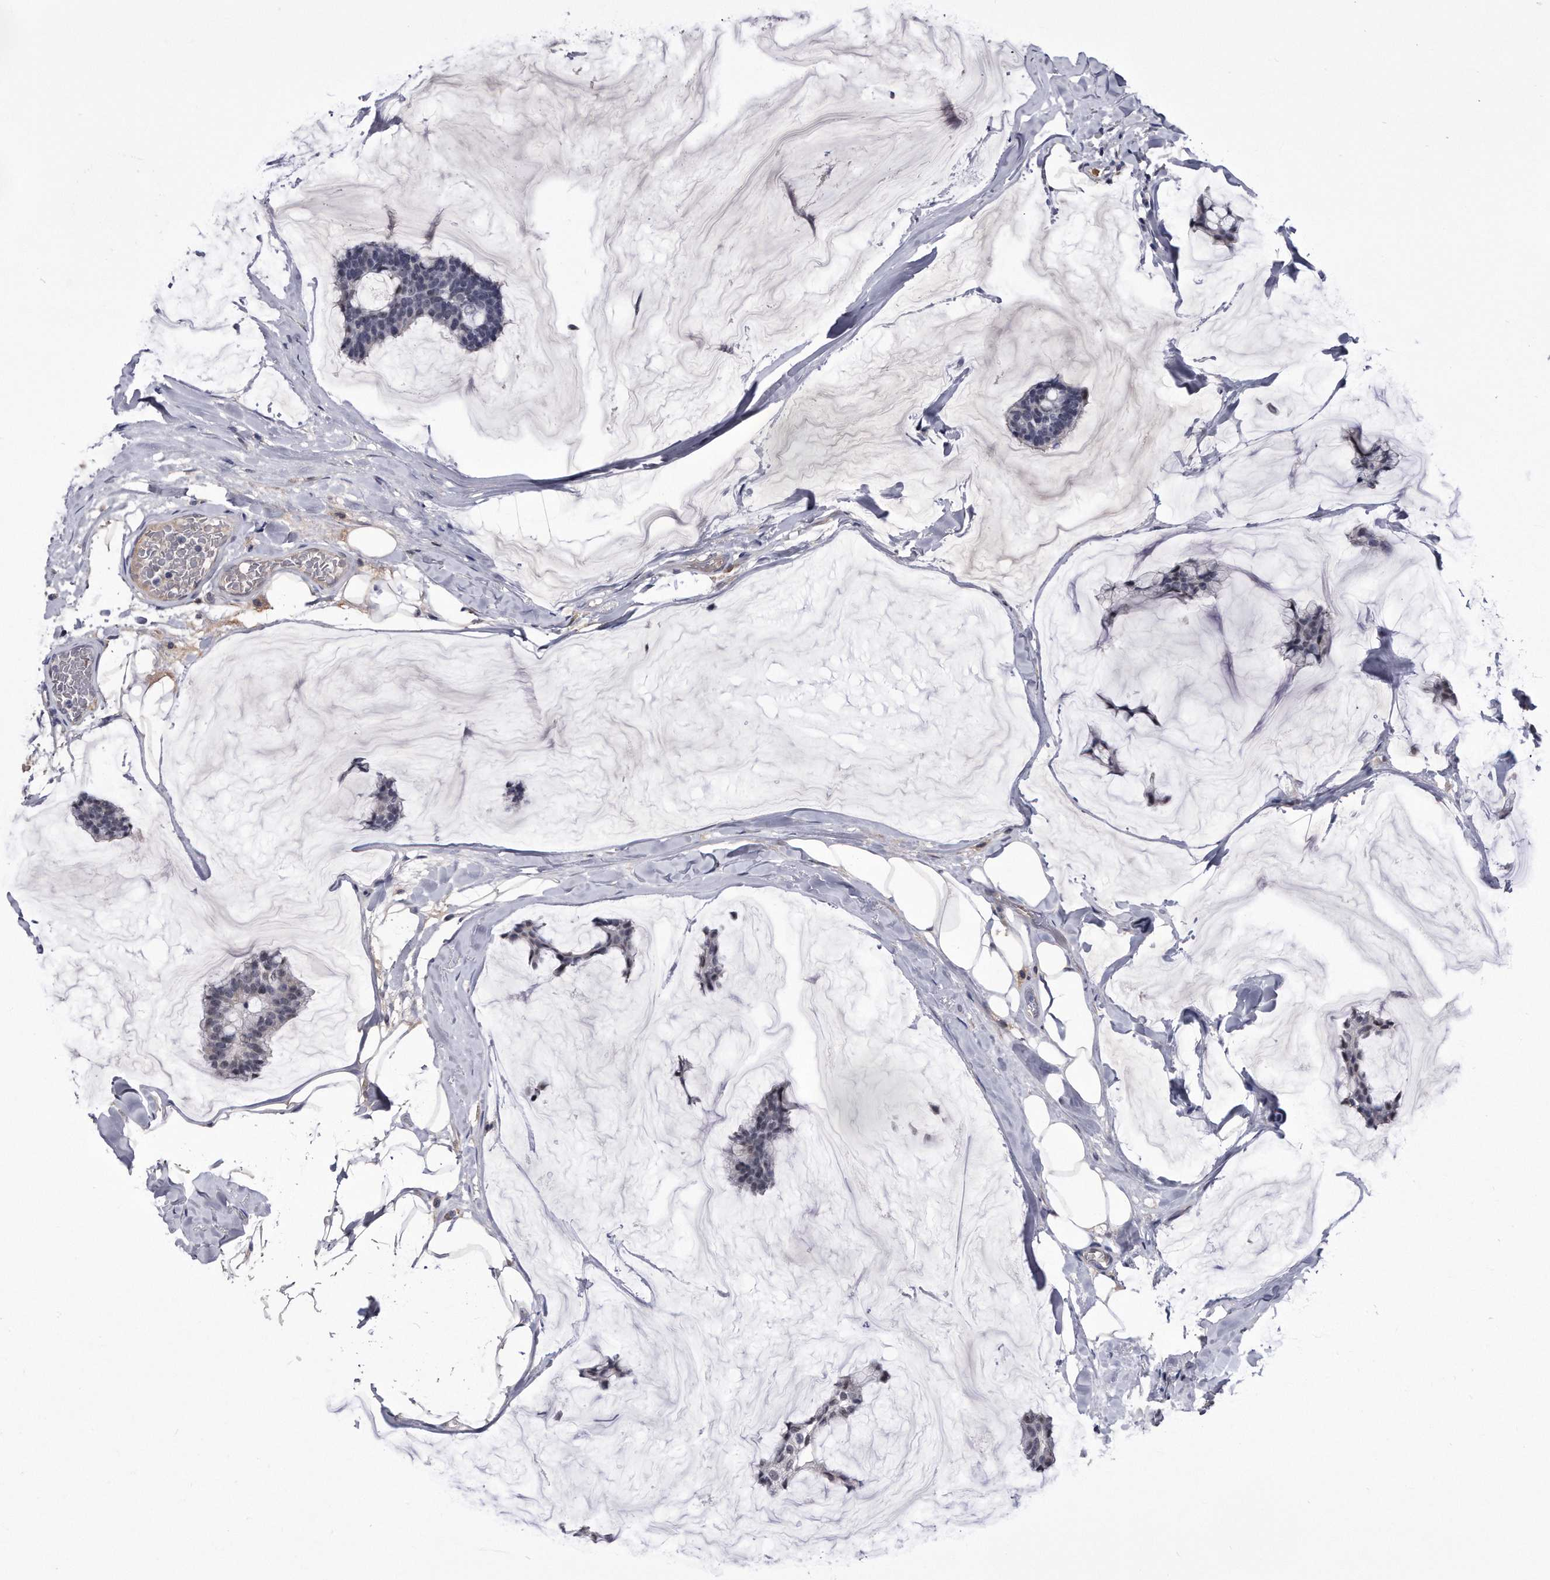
{"staining": {"intensity": "negative", "quantity": "none", "location": "none"}, "tissue": "breast cancer", "cell_type": "Tumor cells", "image_type": "cancer", "snomed": [{"axis": "morphology", "description": "Duct carcinoma"}, {"axis": "topography", "description": "Breast"}], "caption": "A photomicrograph of breast cancer stained for a protein demonstrates no brown staining in tumor cells. (Stains: DAB (3,3'-diaminobenzidine) immunohistochemistry (IHC) with hematoxylin counter stain, Microscopy: brightfield microscopy at high magnification).", "gene": "KCTD8", "patient": {"sex": "female", "age": 93}}